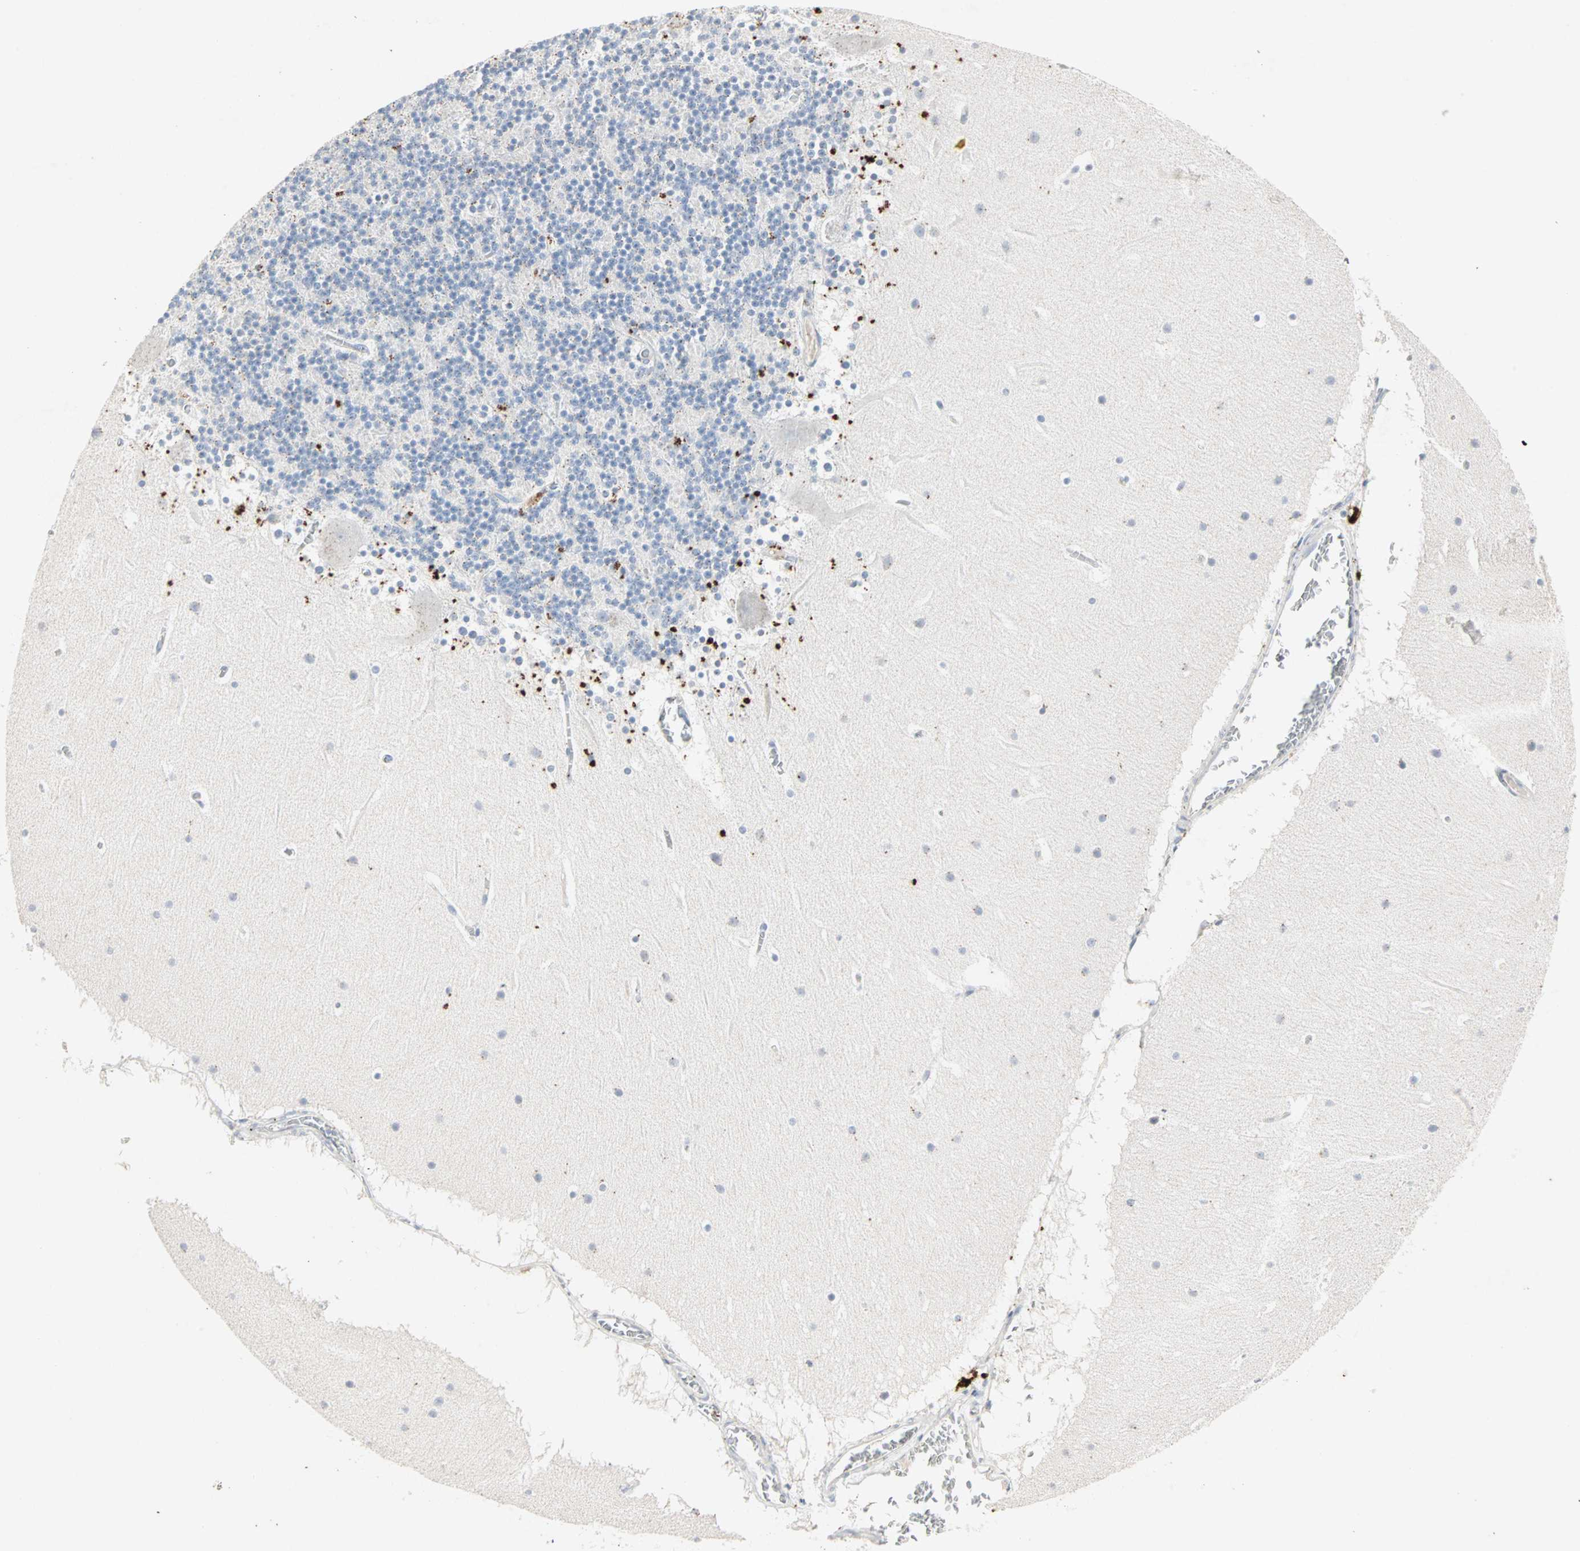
{"staining": {"intensity": "negative", "quantity": "none", "location": "none"}, "tissue": "cerebellum", "cell_type": "Cells in granular layer", "image_type": "normal", "snomed": [{"axis": "morphology", "description": "Normal tissue, NOS"}, {"axis": "topography", "description": "Cerebellum"}], "caption": "Immunohistochemistry of unremarkable cerebellum exhibits no staining in cells in granular layer.", "gene": "CEACAM6", "patient": {"sex": "male", "age": 45}}